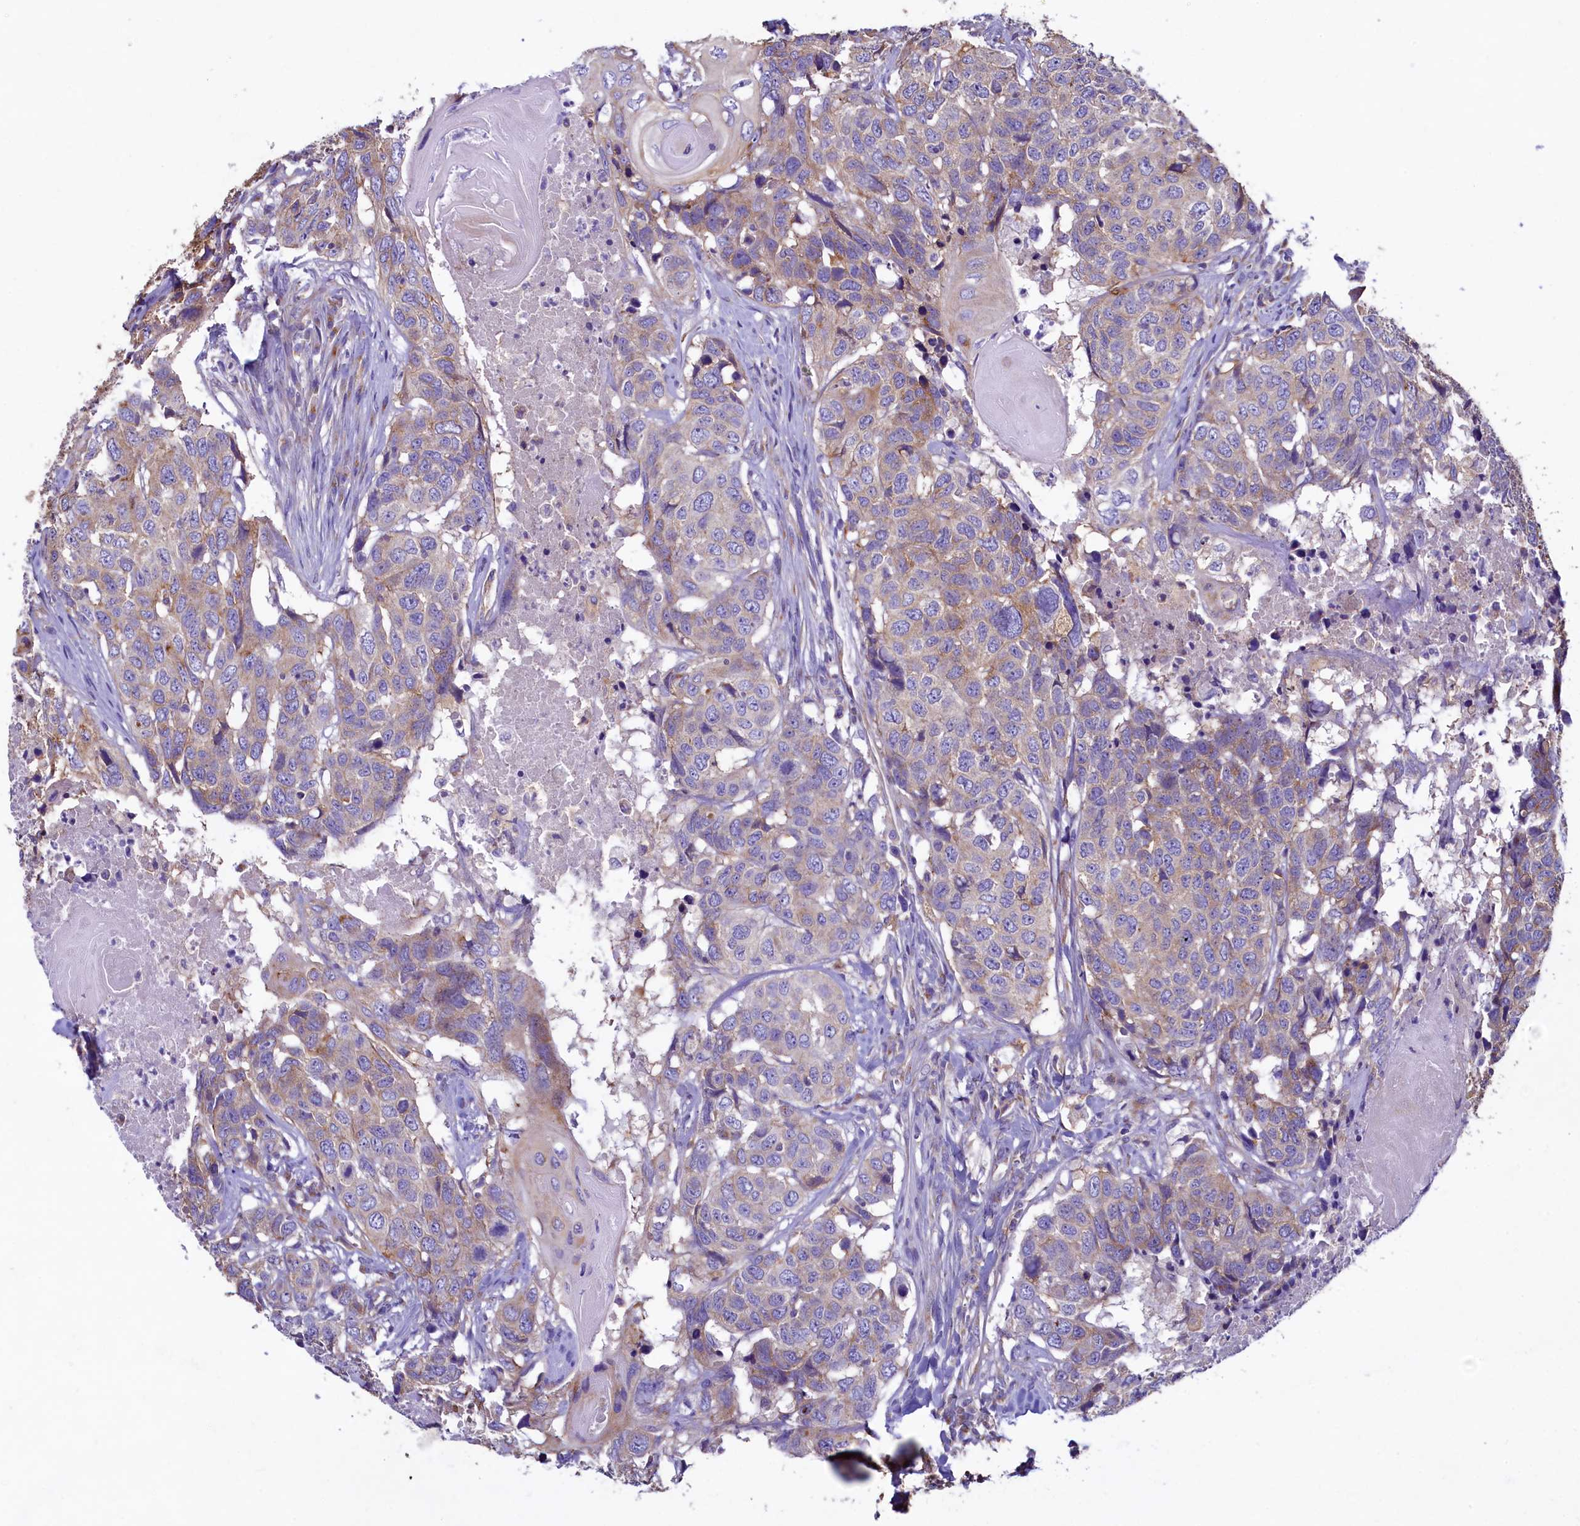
{"staining": {"intensity": "weak", "quantity": "25%-75%", "location": "cytoplasmic/membranous"}, "tissue": "head and neck cancer", "cell_type": "Tumor cells", "image_type": "cancer", "snomed": [{"axis": "morphology", "description": "Squamous cell carcinoma, NOS"}, {"axis": "topography", "description": "Head-Neck"}], "caption": "The image displays a brown stain indicating the presence of a protein in the cytoplasmic/membranous of tumor cells in squamous cell carcinoma (head and neck).", "gene": "GPR21", "patient": {"sex": "male", "age": 66}}